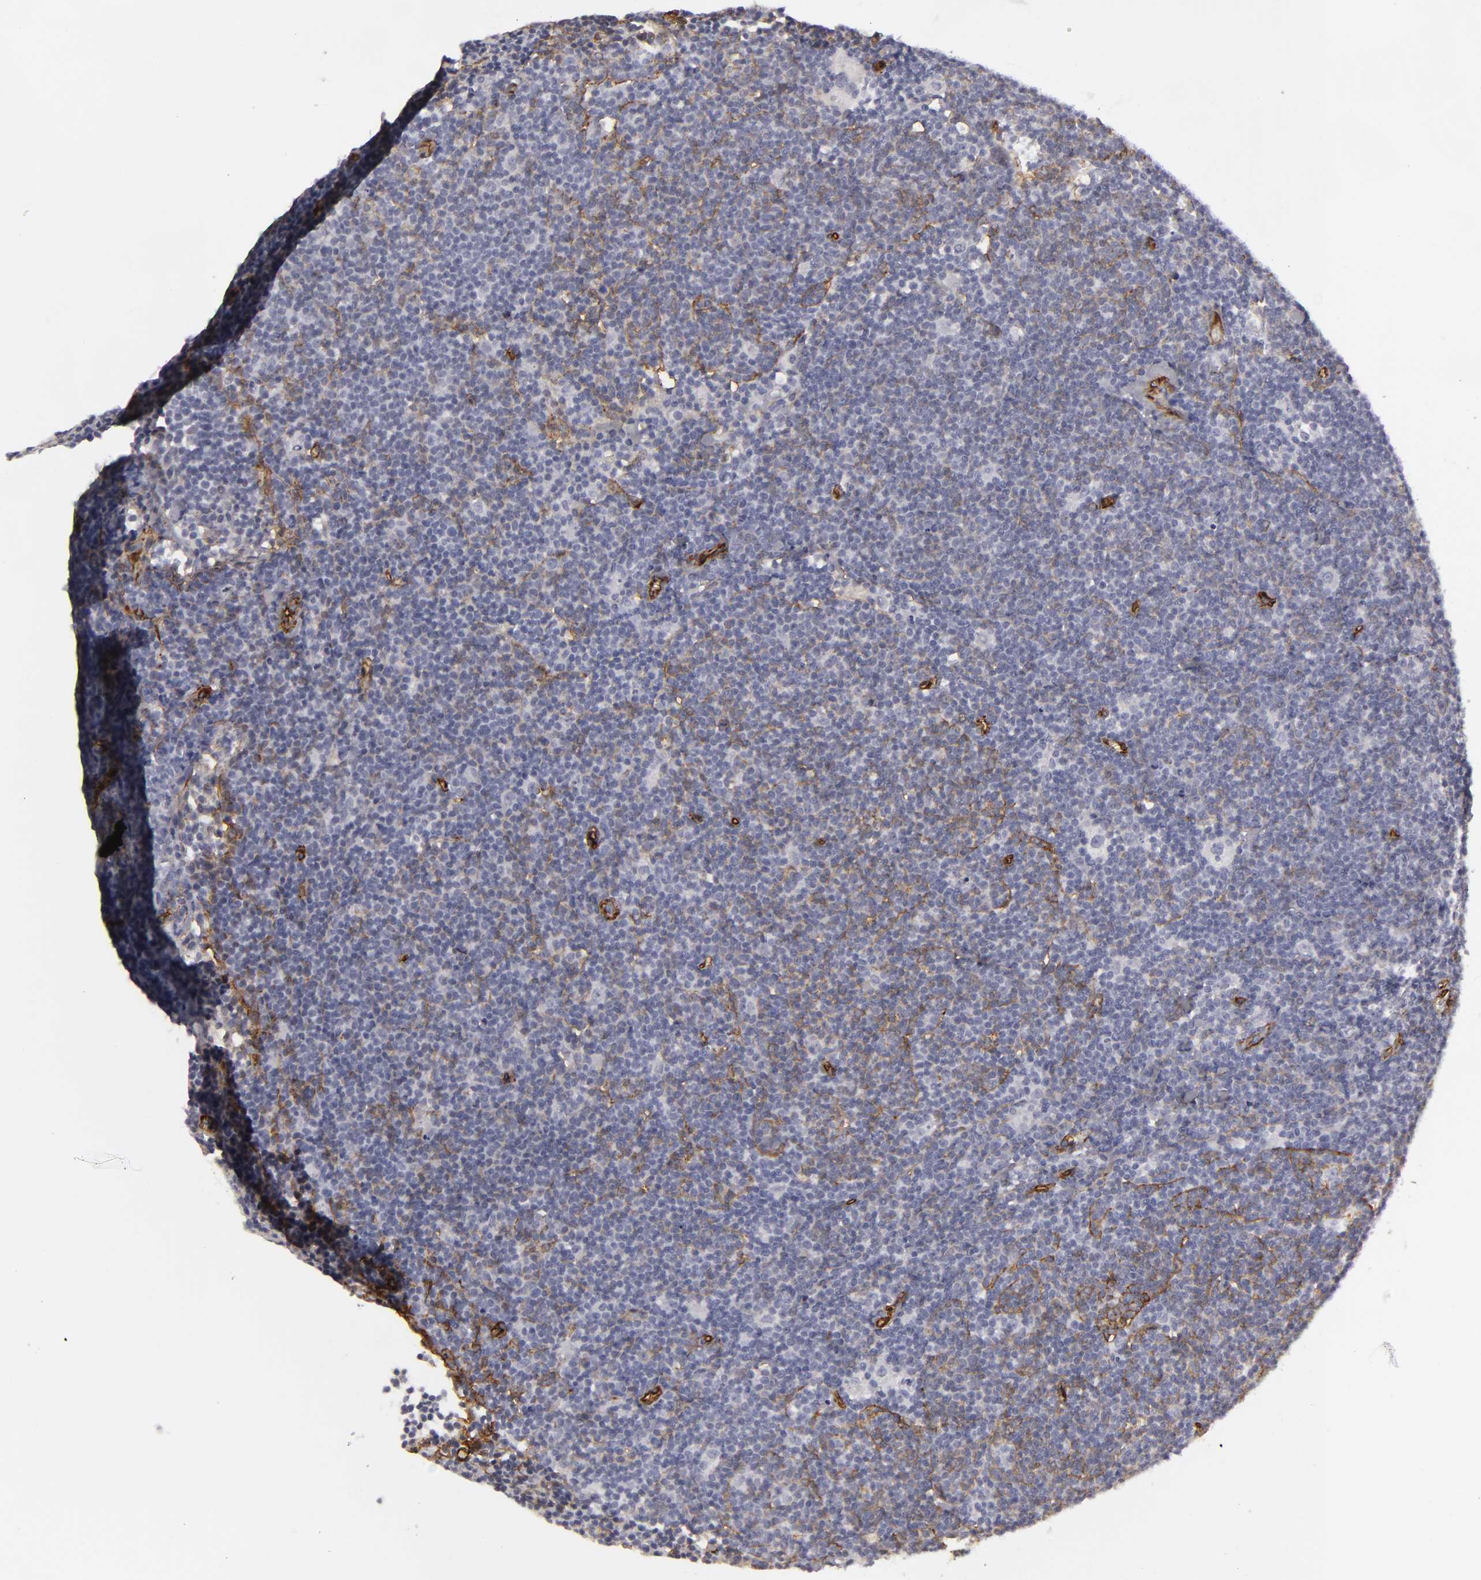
{"staining": {"intensity": "weak", "quantity": "25%-75%", "location": "cytoplasmic/membranous"}, "tissue": "lymphoma", "cell_type": "Tumor cells", "image_type": "cancer", "snomed": [{"axis": "morphology", "description": "Malignant lymphoma, non-Hodgkin's type, Low grade"}, {"axis": "topography", "description": "Lymph node"}], "caption": "Tumor cells display weak cytoplasmic/membranous positivity in about 25%-75% of cells in lymphoma. Immunohistochemistry stains the protein in brown and the nuclei are stained blue.", "gene": "MCAM", "patient": {"sex": "male", "age": 65}}